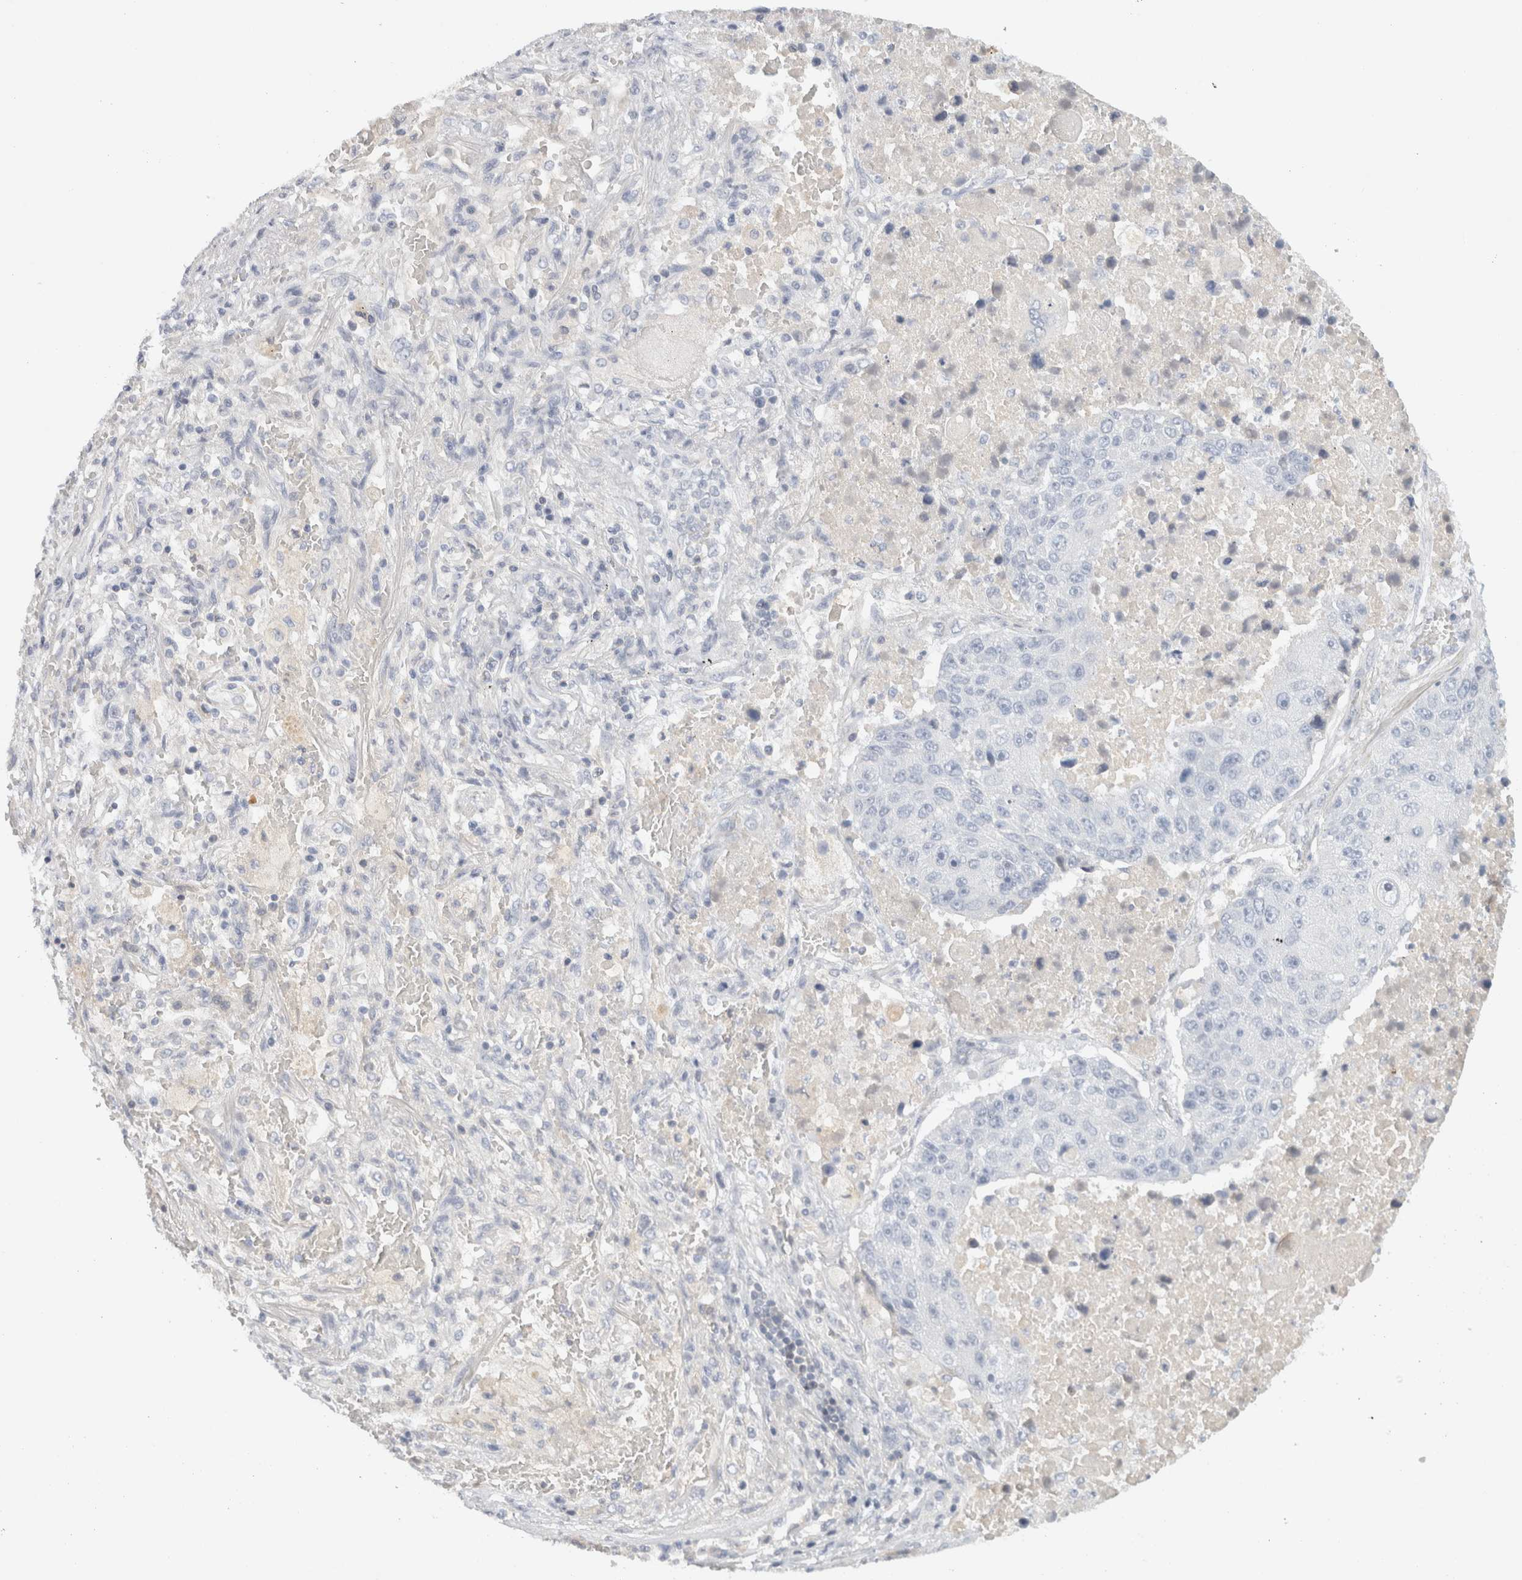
{"staining": {"intensity": "negative", "quantity": "none", "location": "none"}, "tissue": "lung cancer", "cell_type": "Tumor cells", "image_type": "cancer", "snomed": [{"axis": "morphology", "description": "Squamous cell carcinoma, NOS"}, {"axis": "topography", "description": "Lung"}], "caption": "Squamous cell carcinoma (lung) was stained to show a protein in brown. There is no significant staining in tumor cells.", "gene": "STK31", "patient": {"sex": "male", "age": 61}}